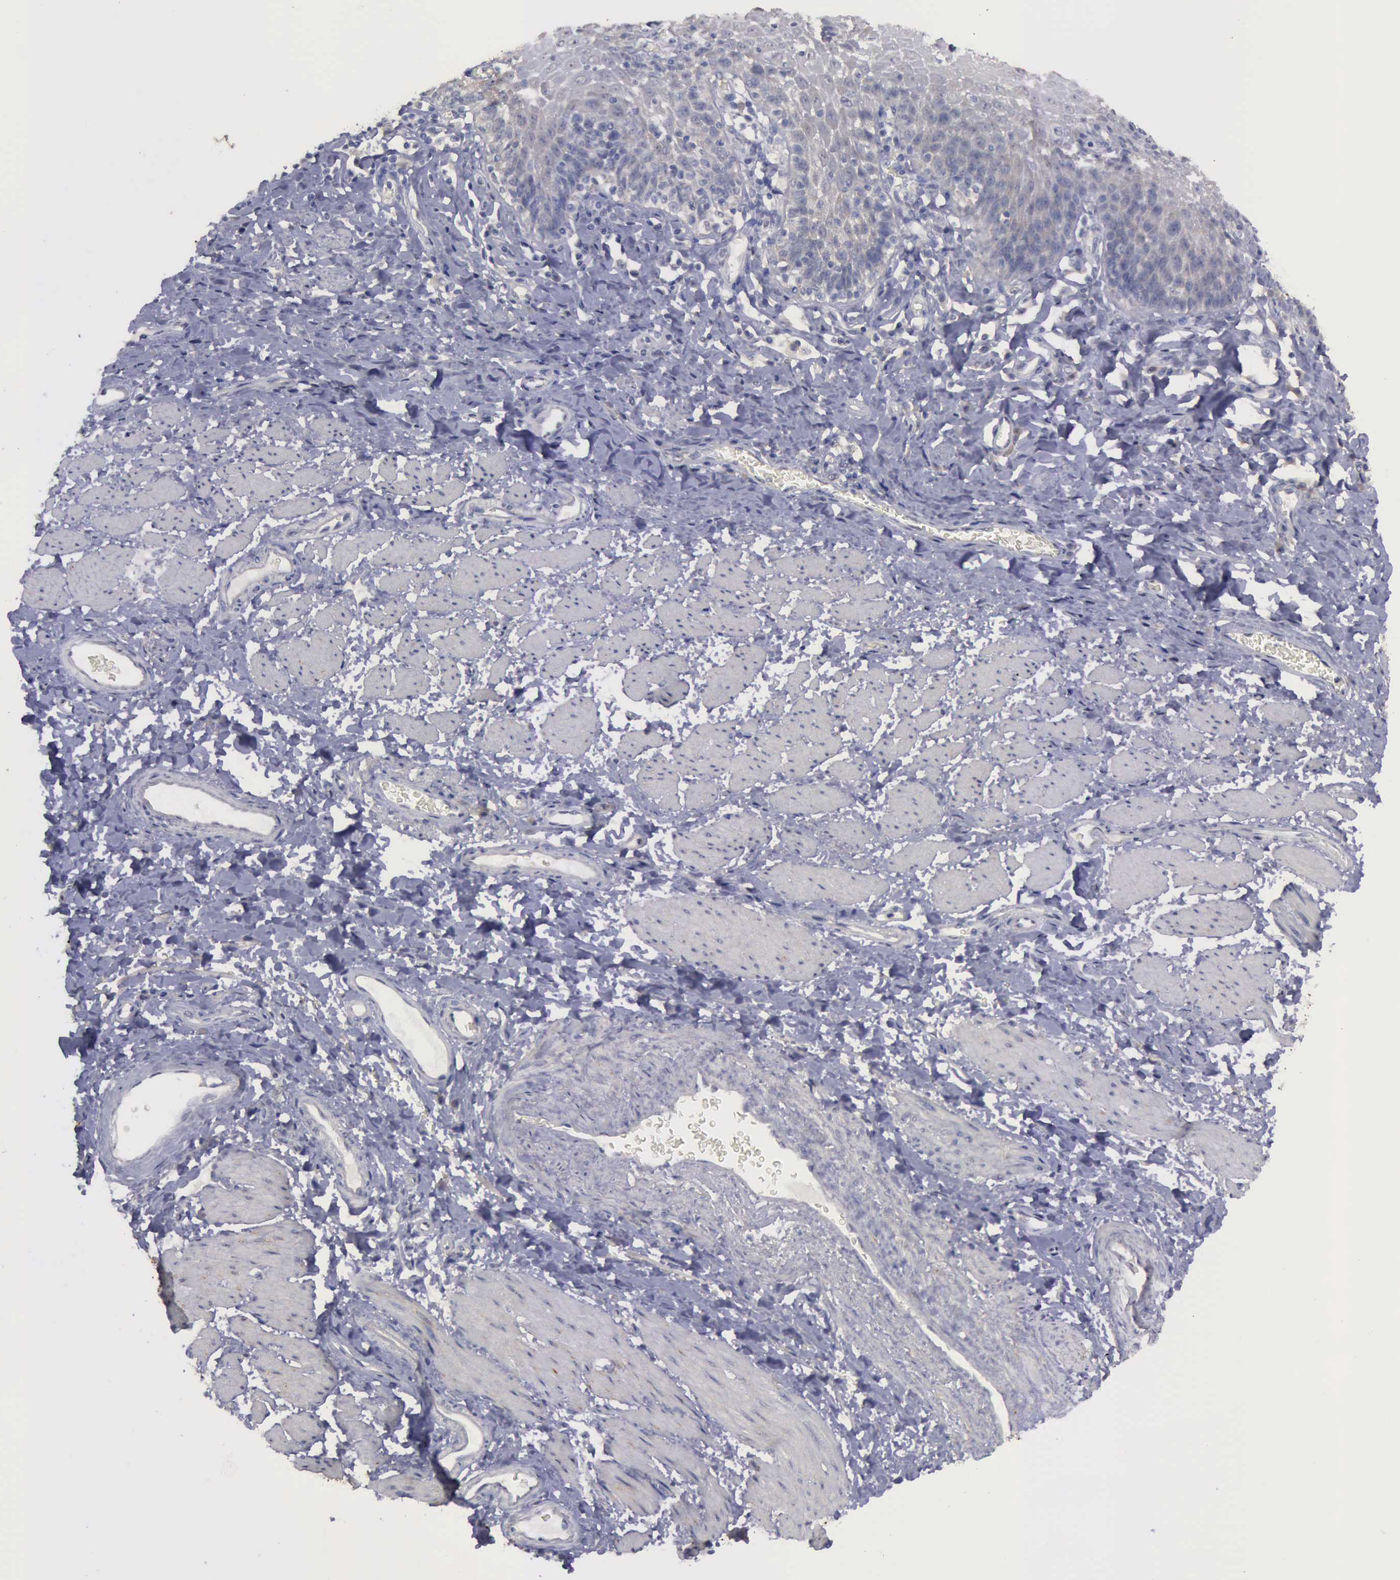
{"staining": {"intensity": "negative", "quantity": "none", "location": "none"}, "tissue": "esophagus", "cell_type": "Squamous epithelial cells", "image_type": "normal", "snomed": [{"axis": "morphology", "description": "Normal tissue, NOS"}, {"axis": "topography", "description": "Esophagus"}], "caption": "A histopathology image of human esophagus is negative for staining in squamous epithelial cells. (DAB immunohistochemistry visualized using brightfield microscopy, high magnification).", "gene": "PHKA1", "patient": {"sex": "female", "age": 61}}